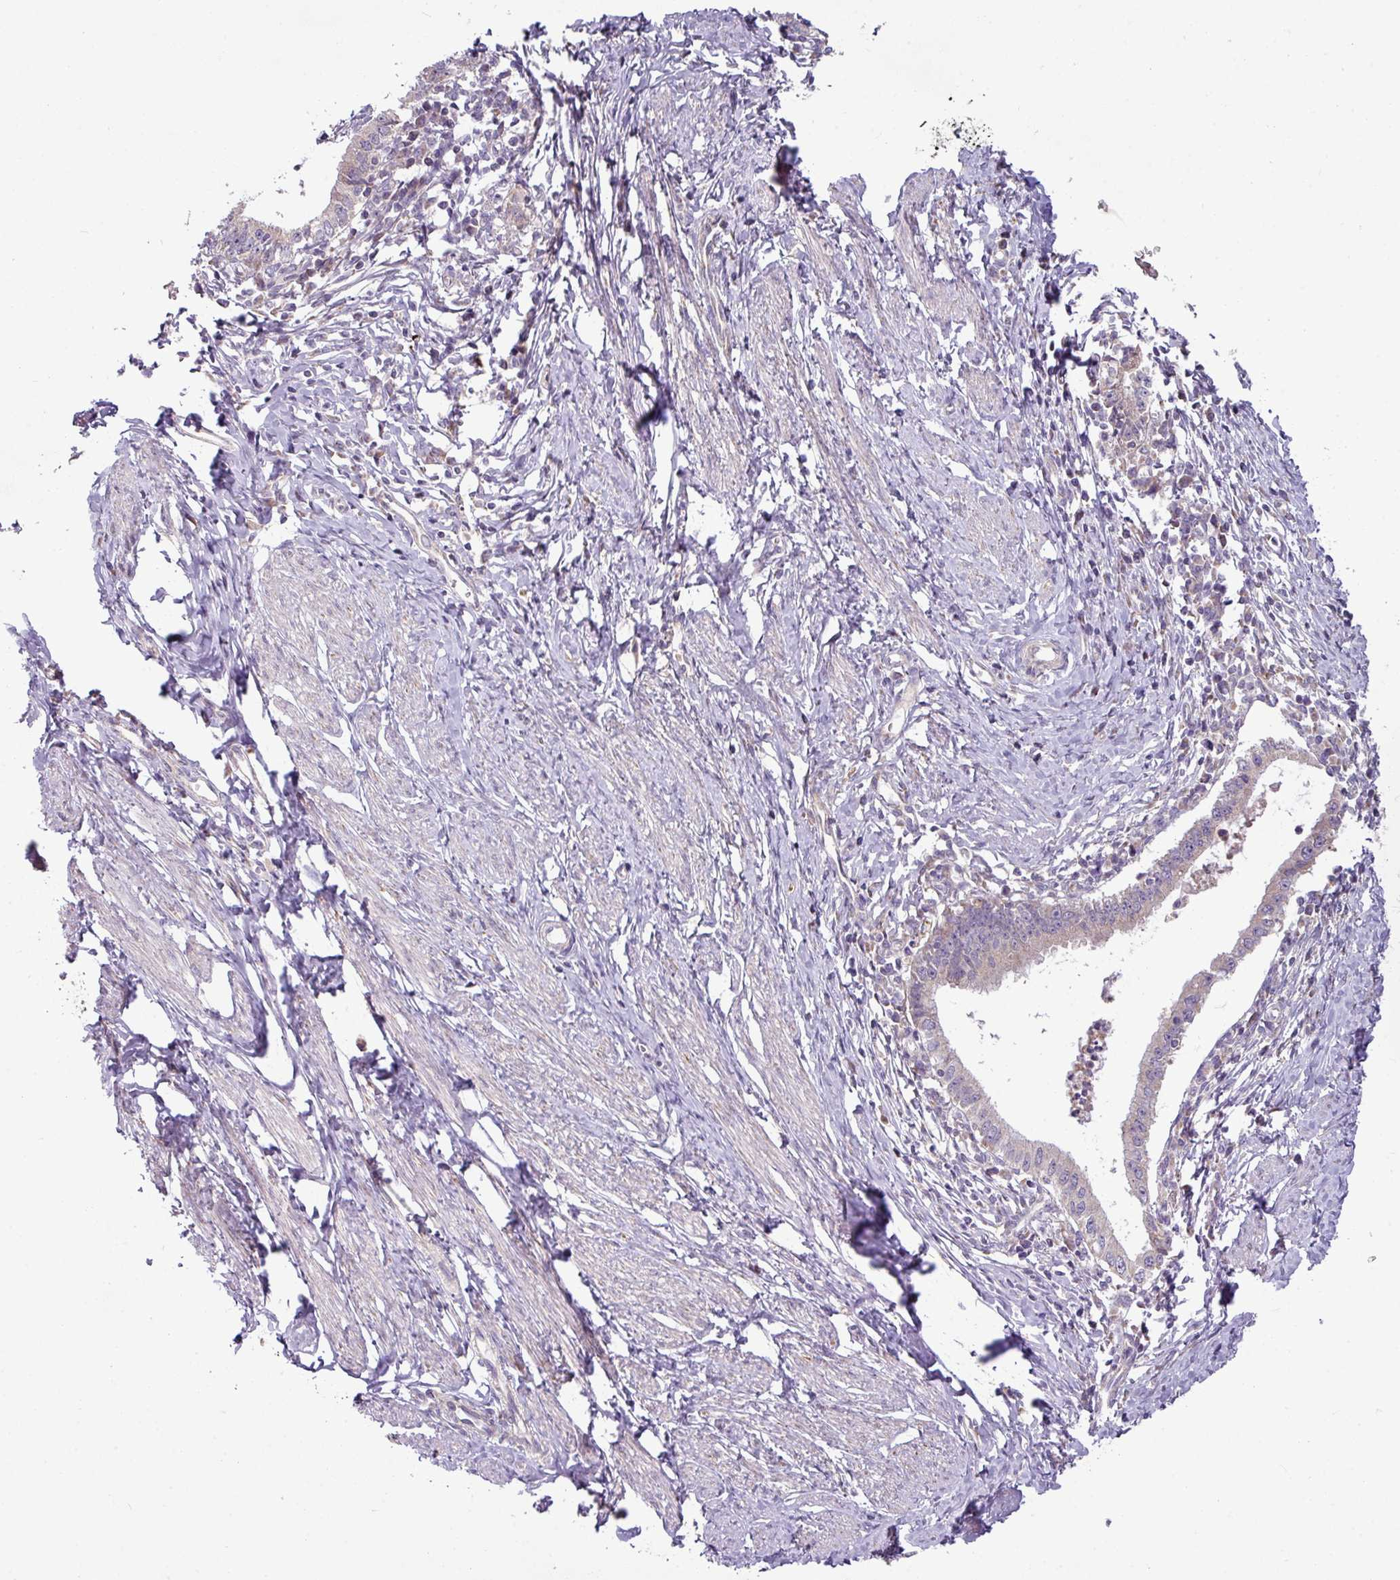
{"staining": {"intensity": "negative", "quantity": "none", "location": "none"}, "tissue": "cervical cancer", "cell_type": "Tumor cells", "image_type": "cancer", "snomed": [{"axis": "morphology", "description": "Adenocarcinoma, NOS"}, {"axis": "topography", "description": "Cervix"}], "caption": "This is an immunohistochemistry (IHC) histopathology image of human cervical adenocarcinoma. There is no staining in tumor cells.", "gene": "LRRC9", "patient": {"sex": "female", "age": 36}}